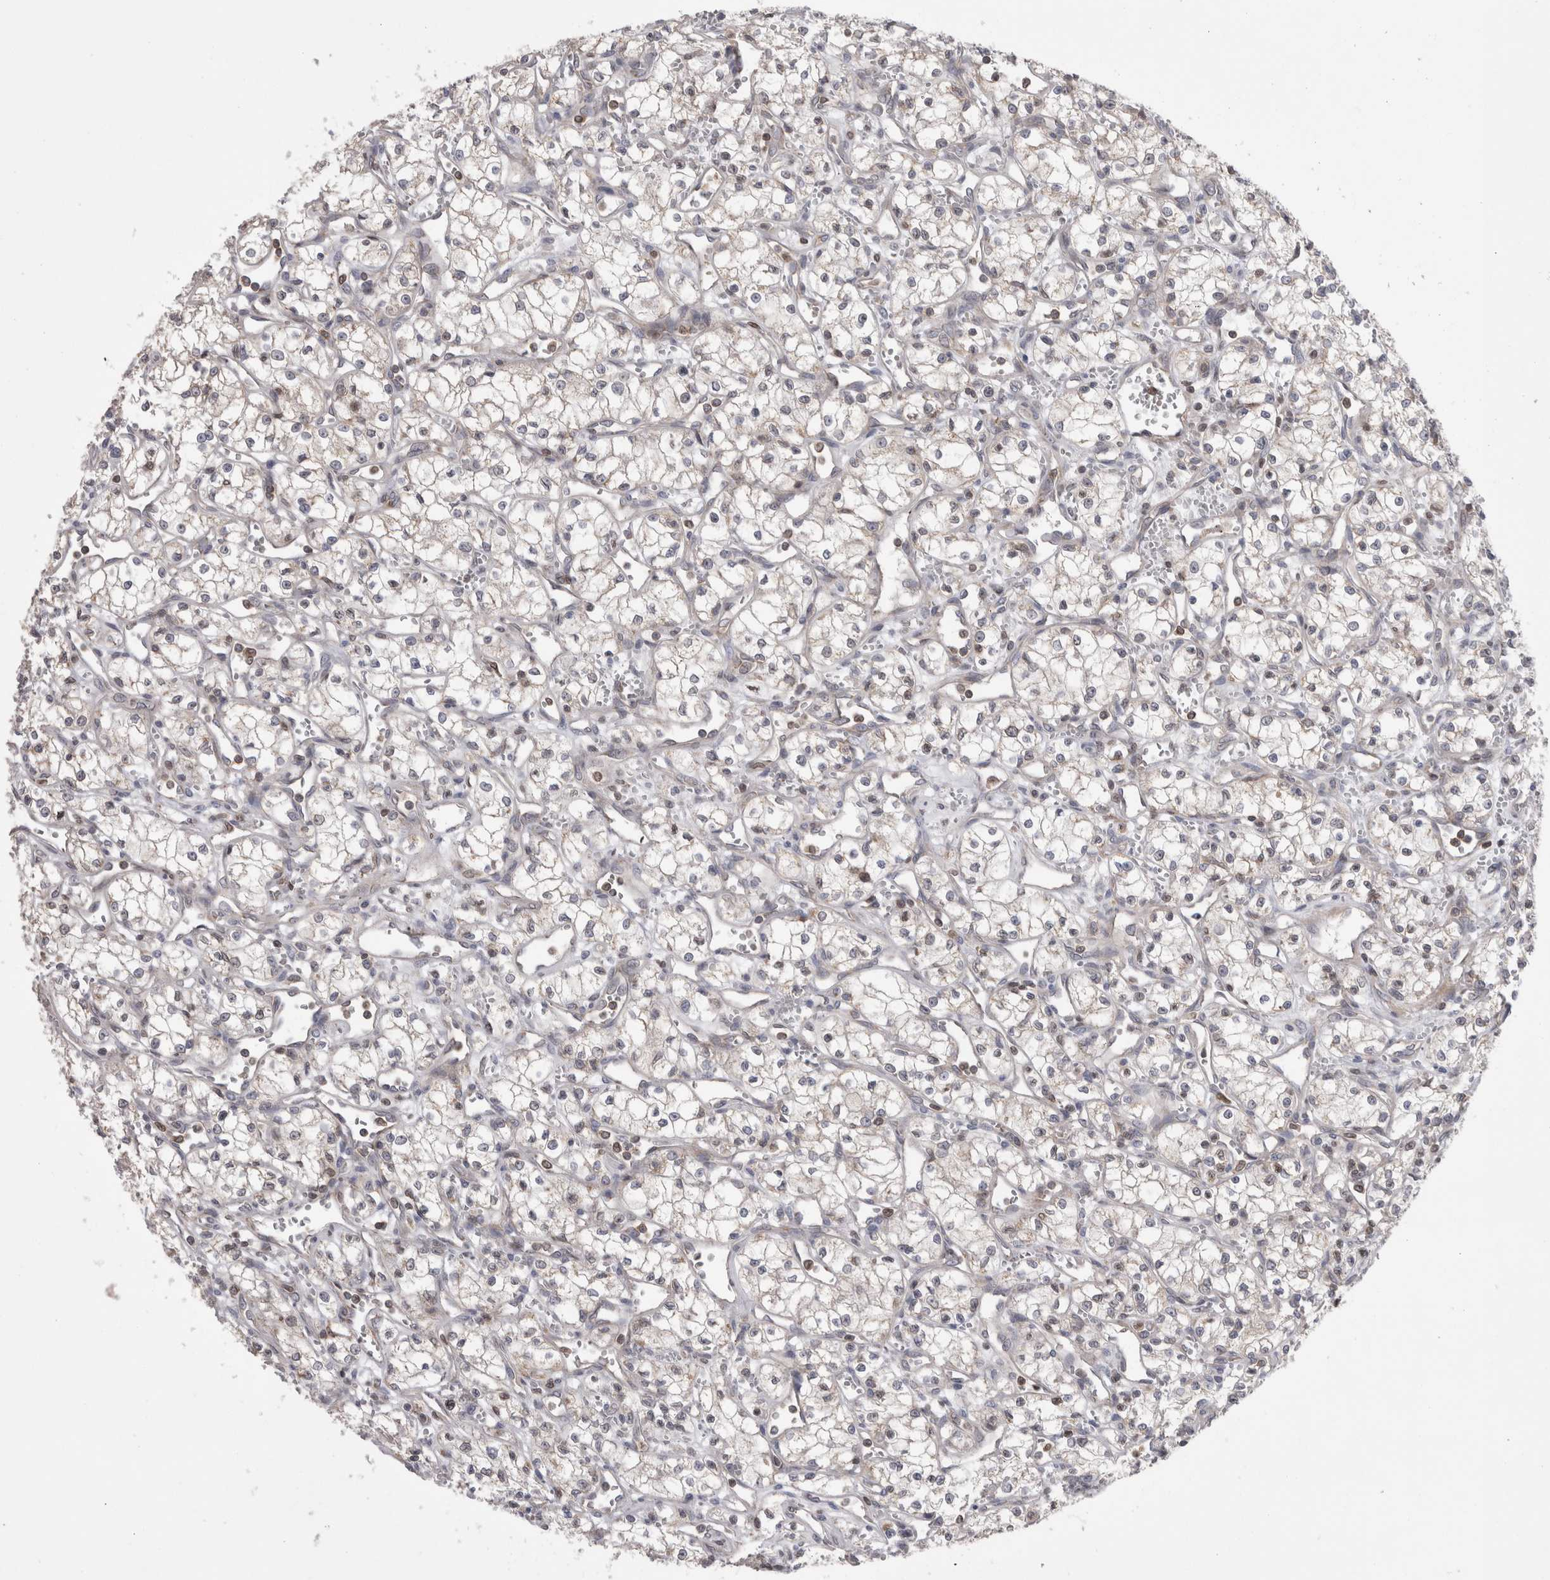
{"staining": {"intensity": "negative", "quantity": "none", "location": "none"}, "tissue": "renal cancer", "cell_type": "Tumor cells", "image_type": "cancer", "snomed": [{"axis": "morphology", "description": "Adenocarcinoma, NOS"}, {"axis": "topography", "description": "Kidney"}], "caption": "Immunohistochemical staining of human adenocarcinoma (renal) displays no significant staining in tumor cells.", "gene": "DARS2", "patient": {"sex": "male", "age": 59}}